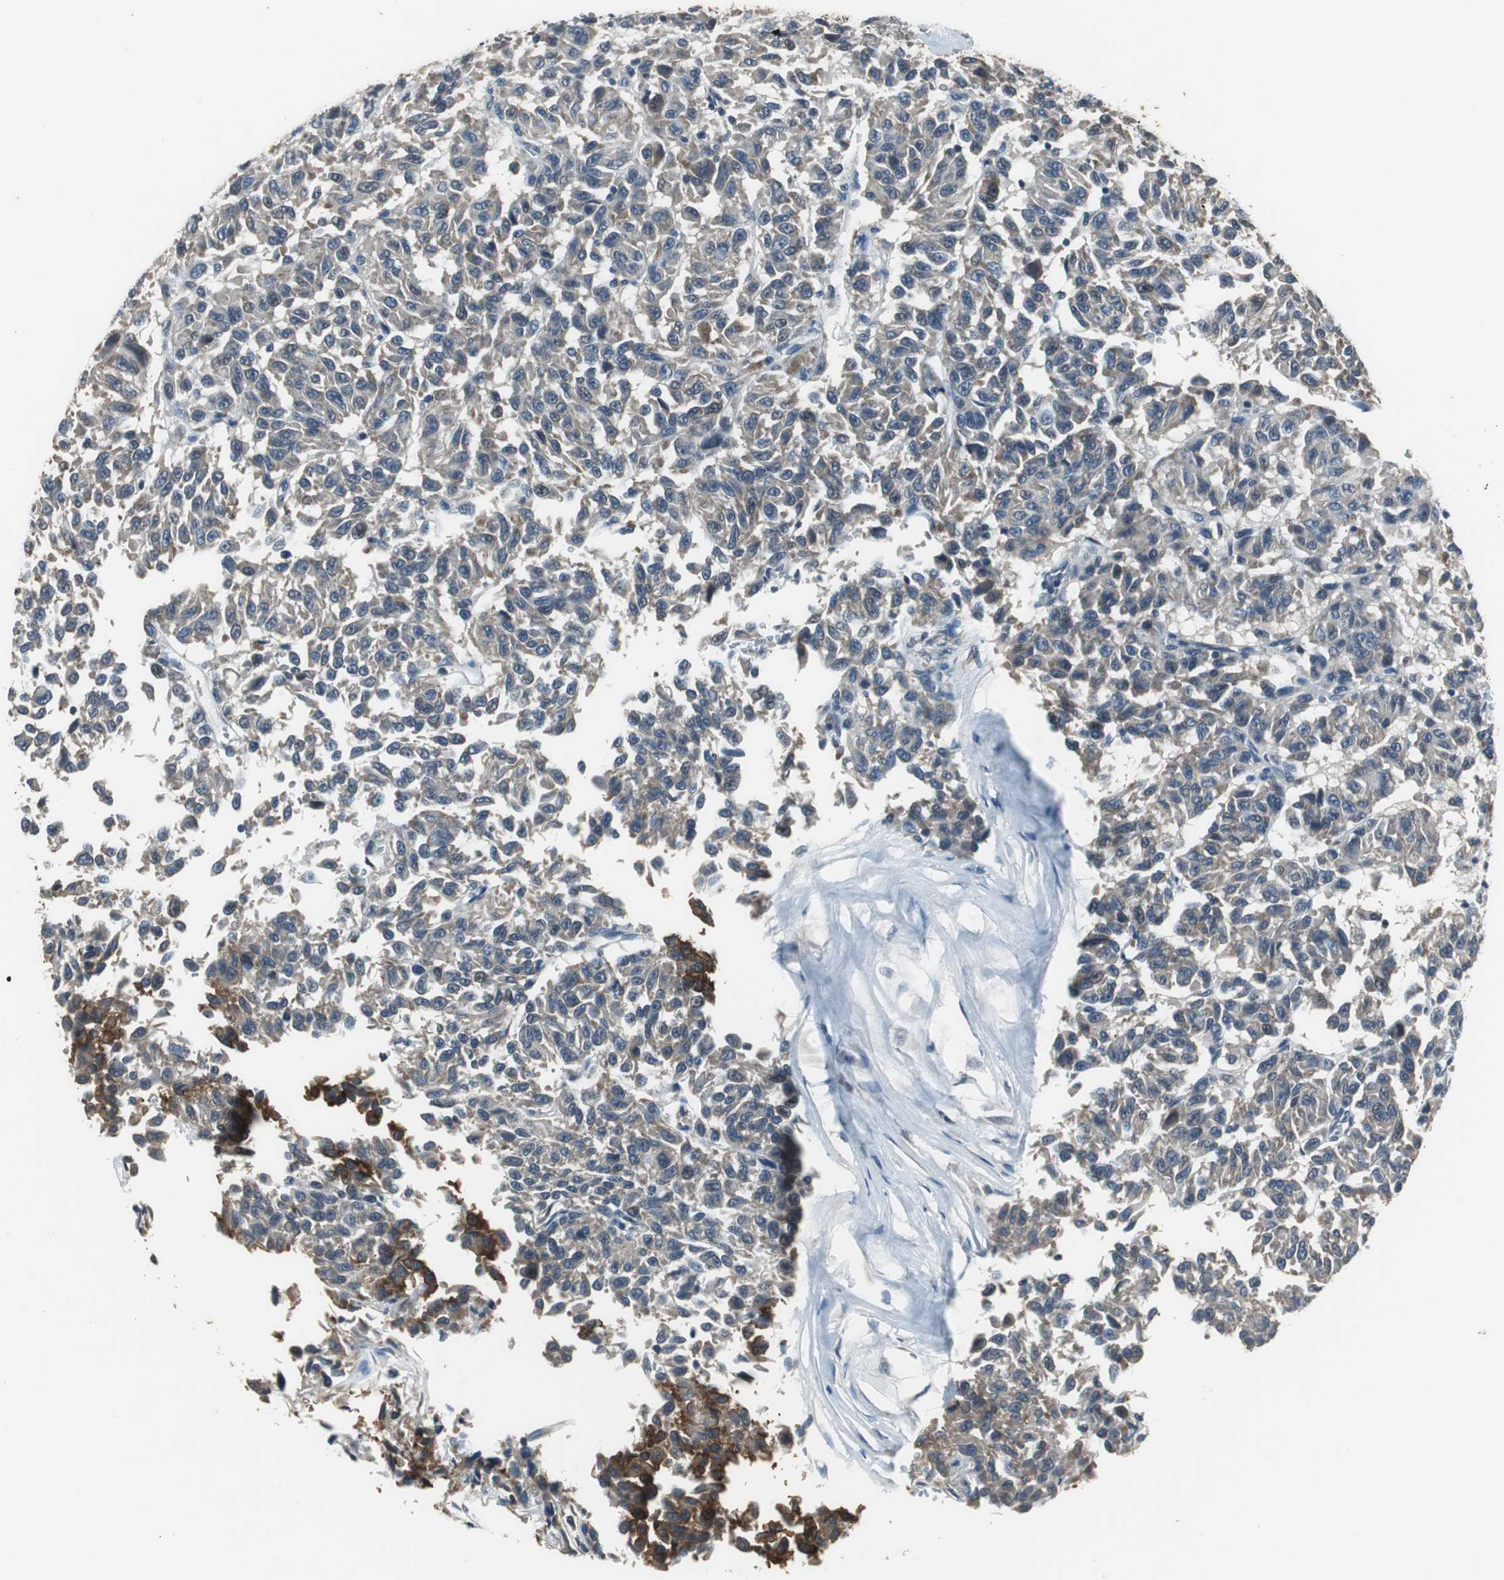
{"staining": {"intensity": "negative", "quantity": "none", "location": "none"}, "tissue": "melanoma", "cell_type": "Tumor cells", "image_type": "cancer", "snomed": [{"axis": "morphology", "description": "Malignant melanoma, Metastatic site"}, {"axis": "topography", "description": "Lung"}], "caption": "High magnification brightfield microscopy of malignant melanoma (metastatic site) stained with DAB (brown) and counterstained with hematoxylin (blue): tumor cells show no significant staining.", "gene": "PI4KB", "patient": {"sex": "male", "age": 64}}